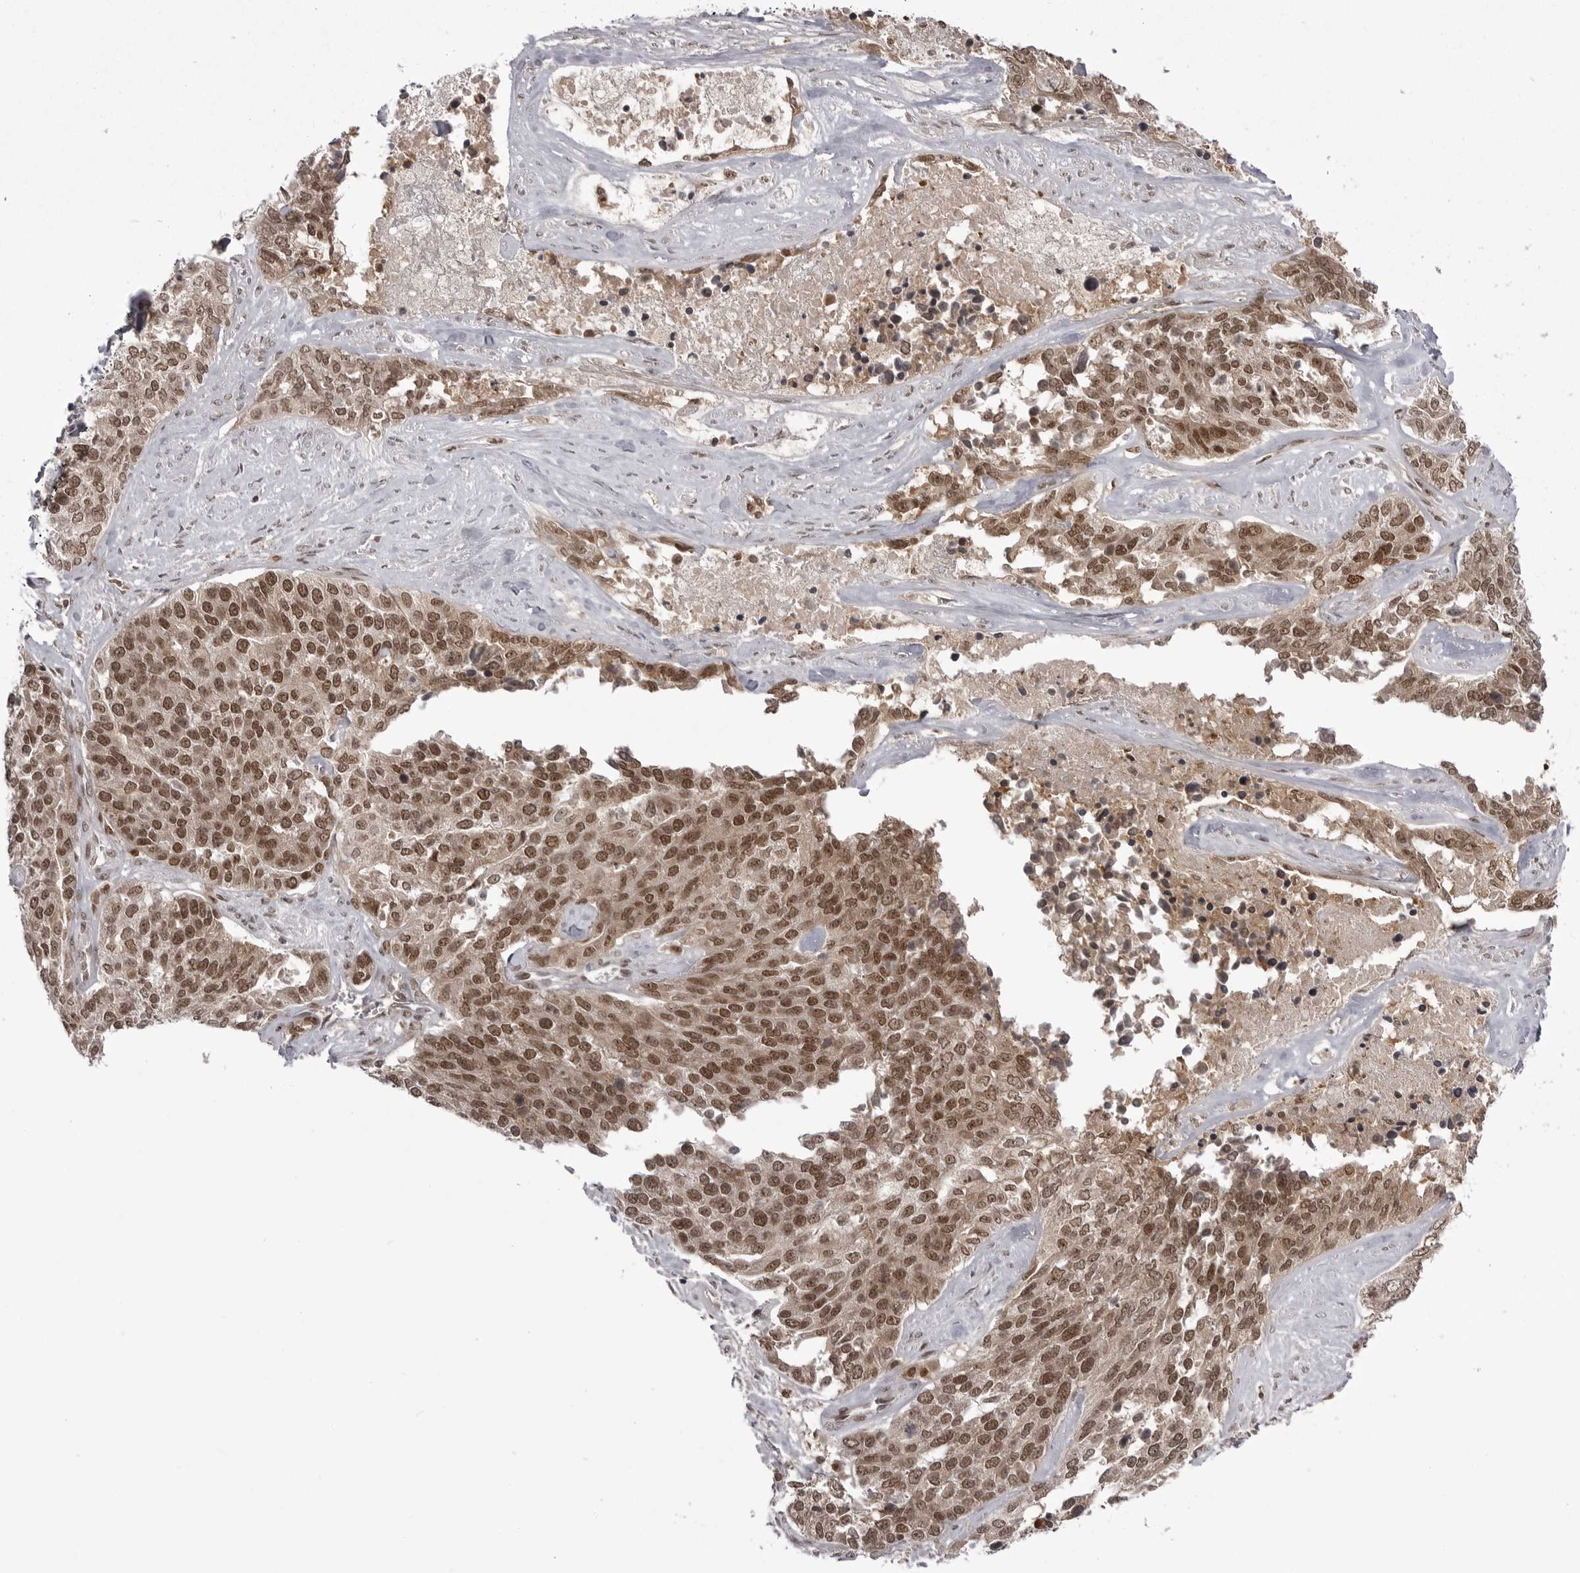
{"staining": {"intensity": "moderate", "quantity": ">75%", "location": "cytoplasmic/membranous,nuclear"}, "tissue": "ovarian cancer", "cell_type": "Tumor cells", "image_type": "cancer", "snomed": [{"axis": "morphology", "description": "Cystadenocarcinoma, serous, NOS"}, {"axis": "topography", "description": "Ovary"}], "caption": "The micrograph demonstrates immunohistochemical staining of ovarian cancer (serous cystadenocarcinoma). There is moderate cytoplasmic/membranous and nuclear staining is appreciated in about >75% of tumor cells. (IHC, brightfield microscopy, high magnification).", "gene": "PTK2B", "patient": {"sex": "female", "age": 44}}